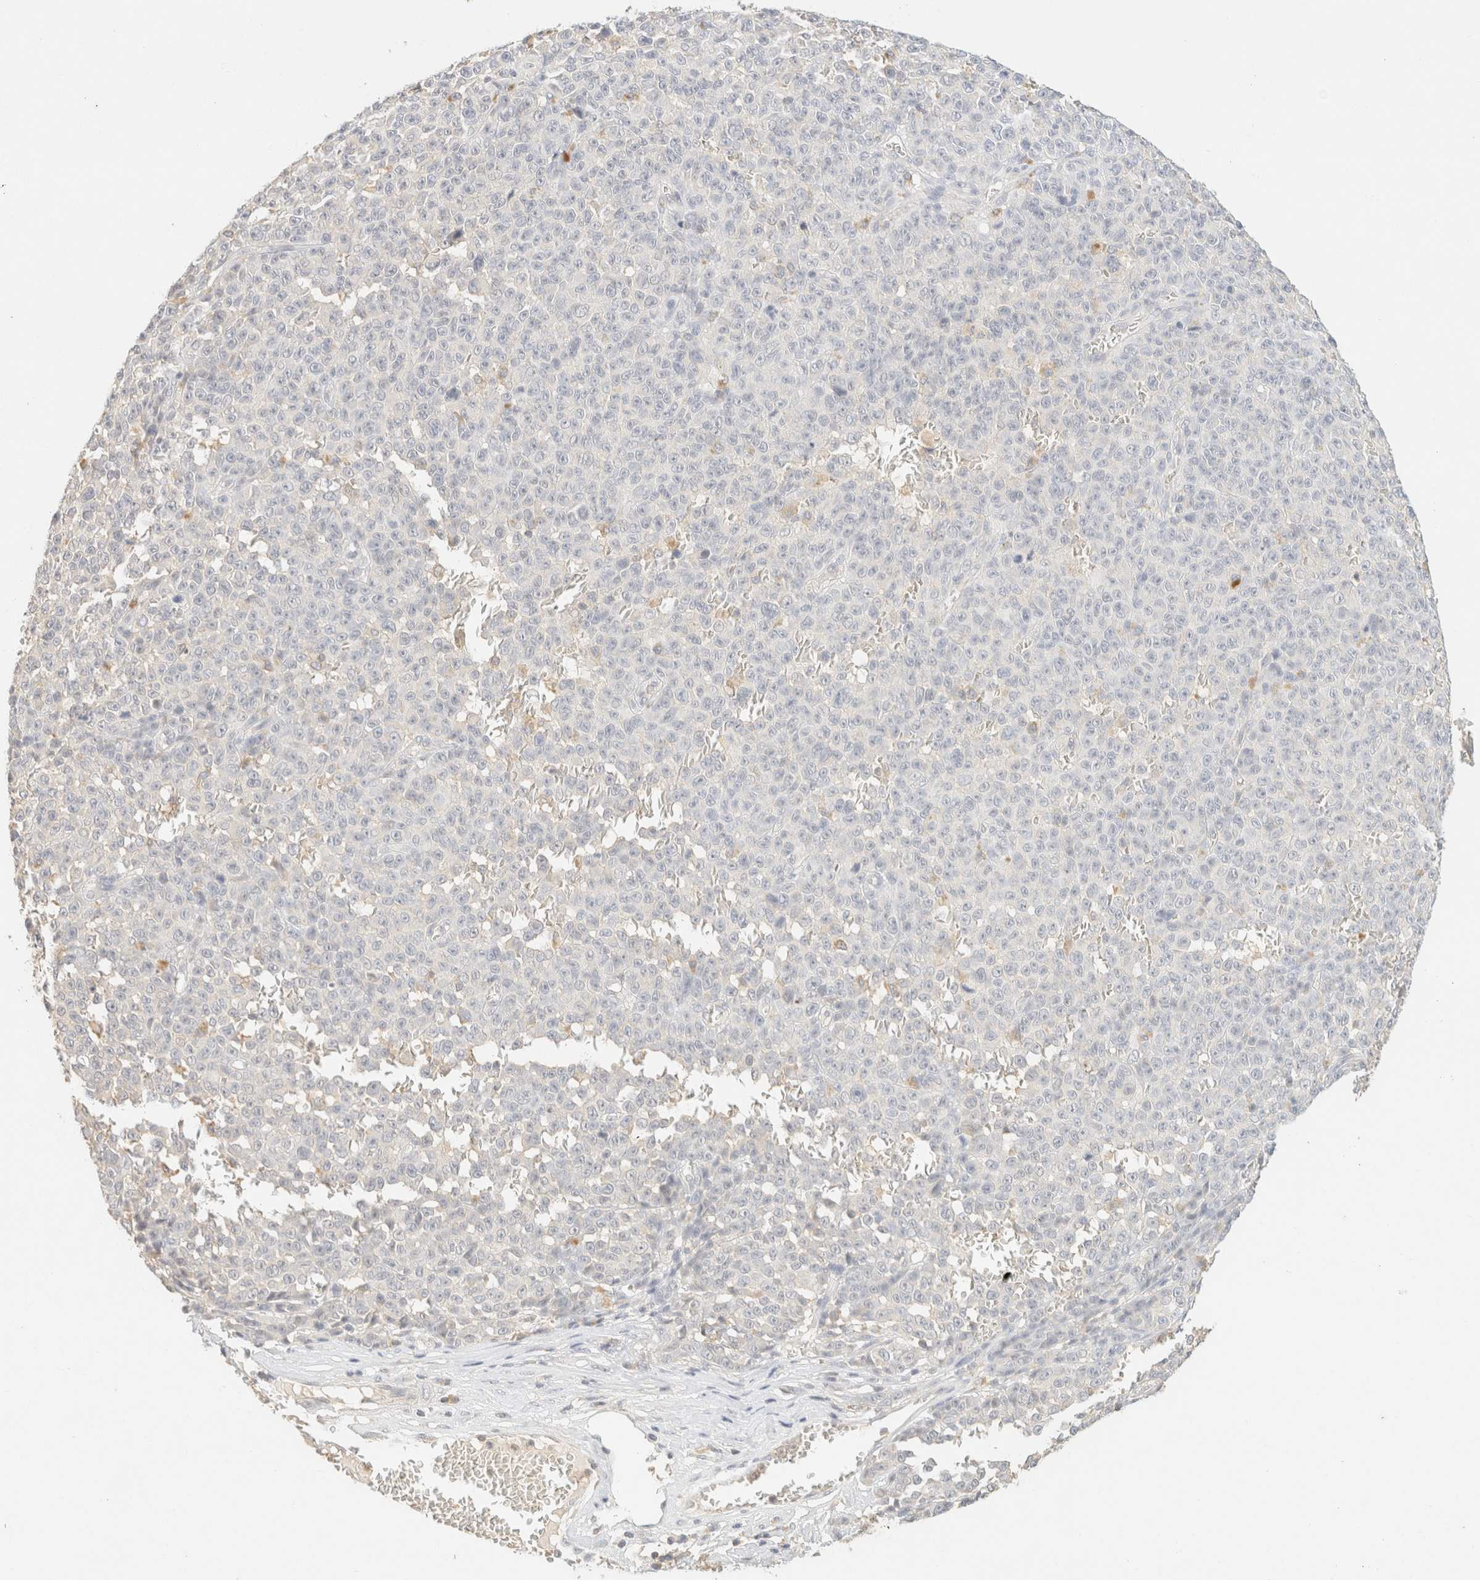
{"staining": {"intensity": "negative", "quantity": "none", "location": "none"}, "tissue": "melanoma", "cell_type": "Tumor cells", "image_type": "cancer", "snomed": [{"axis": "morphology", "description": "Malignant melanoma, NOS"}, {"axis": "topography", "description": "Skin"}], "caption": "DAB (3,3'-diaminobenzidine) immunohistochemical staining of human malignant melanoma exhibits no significant staining in tumor cells.", "gene": "TIMD4", "patient": {"sex": "female", "age": 82}}